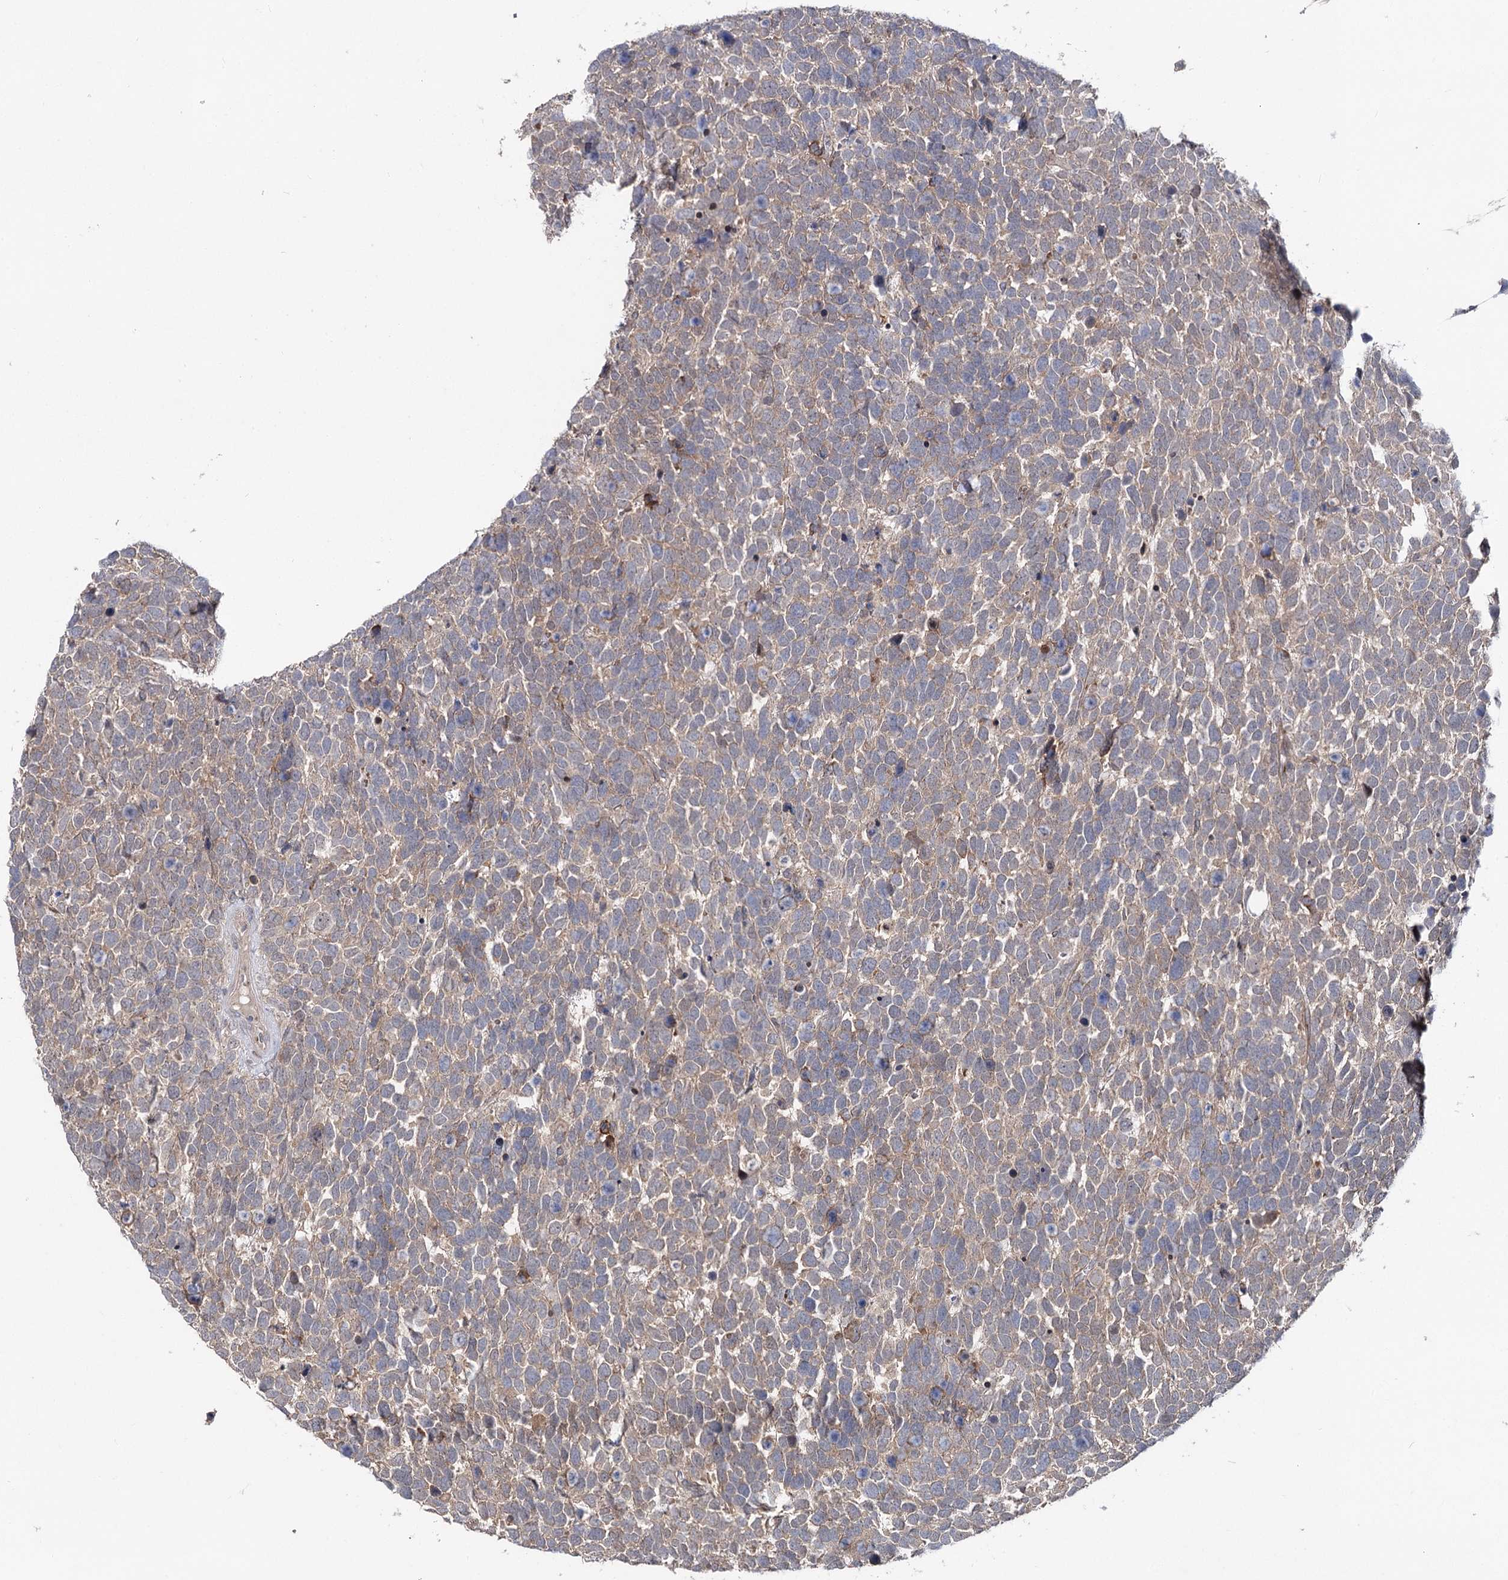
{"staining": {"intensity": "weak", "quantity": ">75%", "location": "cytoplasmic/membranous"}, "tissue": "urothelial cancer", "cell_type": "Tumor cells", "image_type": "cancer", "snomed": [{"axis": "morphology", "description": "Urothelial carcinoma, High grade"}, {"axis": "topography", "description": "Urinary bladder"}], "caption": "Immunohistochemistry (IHC) (DAB) staining of human urothelial cancer exhibits weak cytoplasmic/membranous protein positivity in approximately >75% of tumor cells.", "gene": "STX6", "patient": {"sex": "female", "age": 82}}